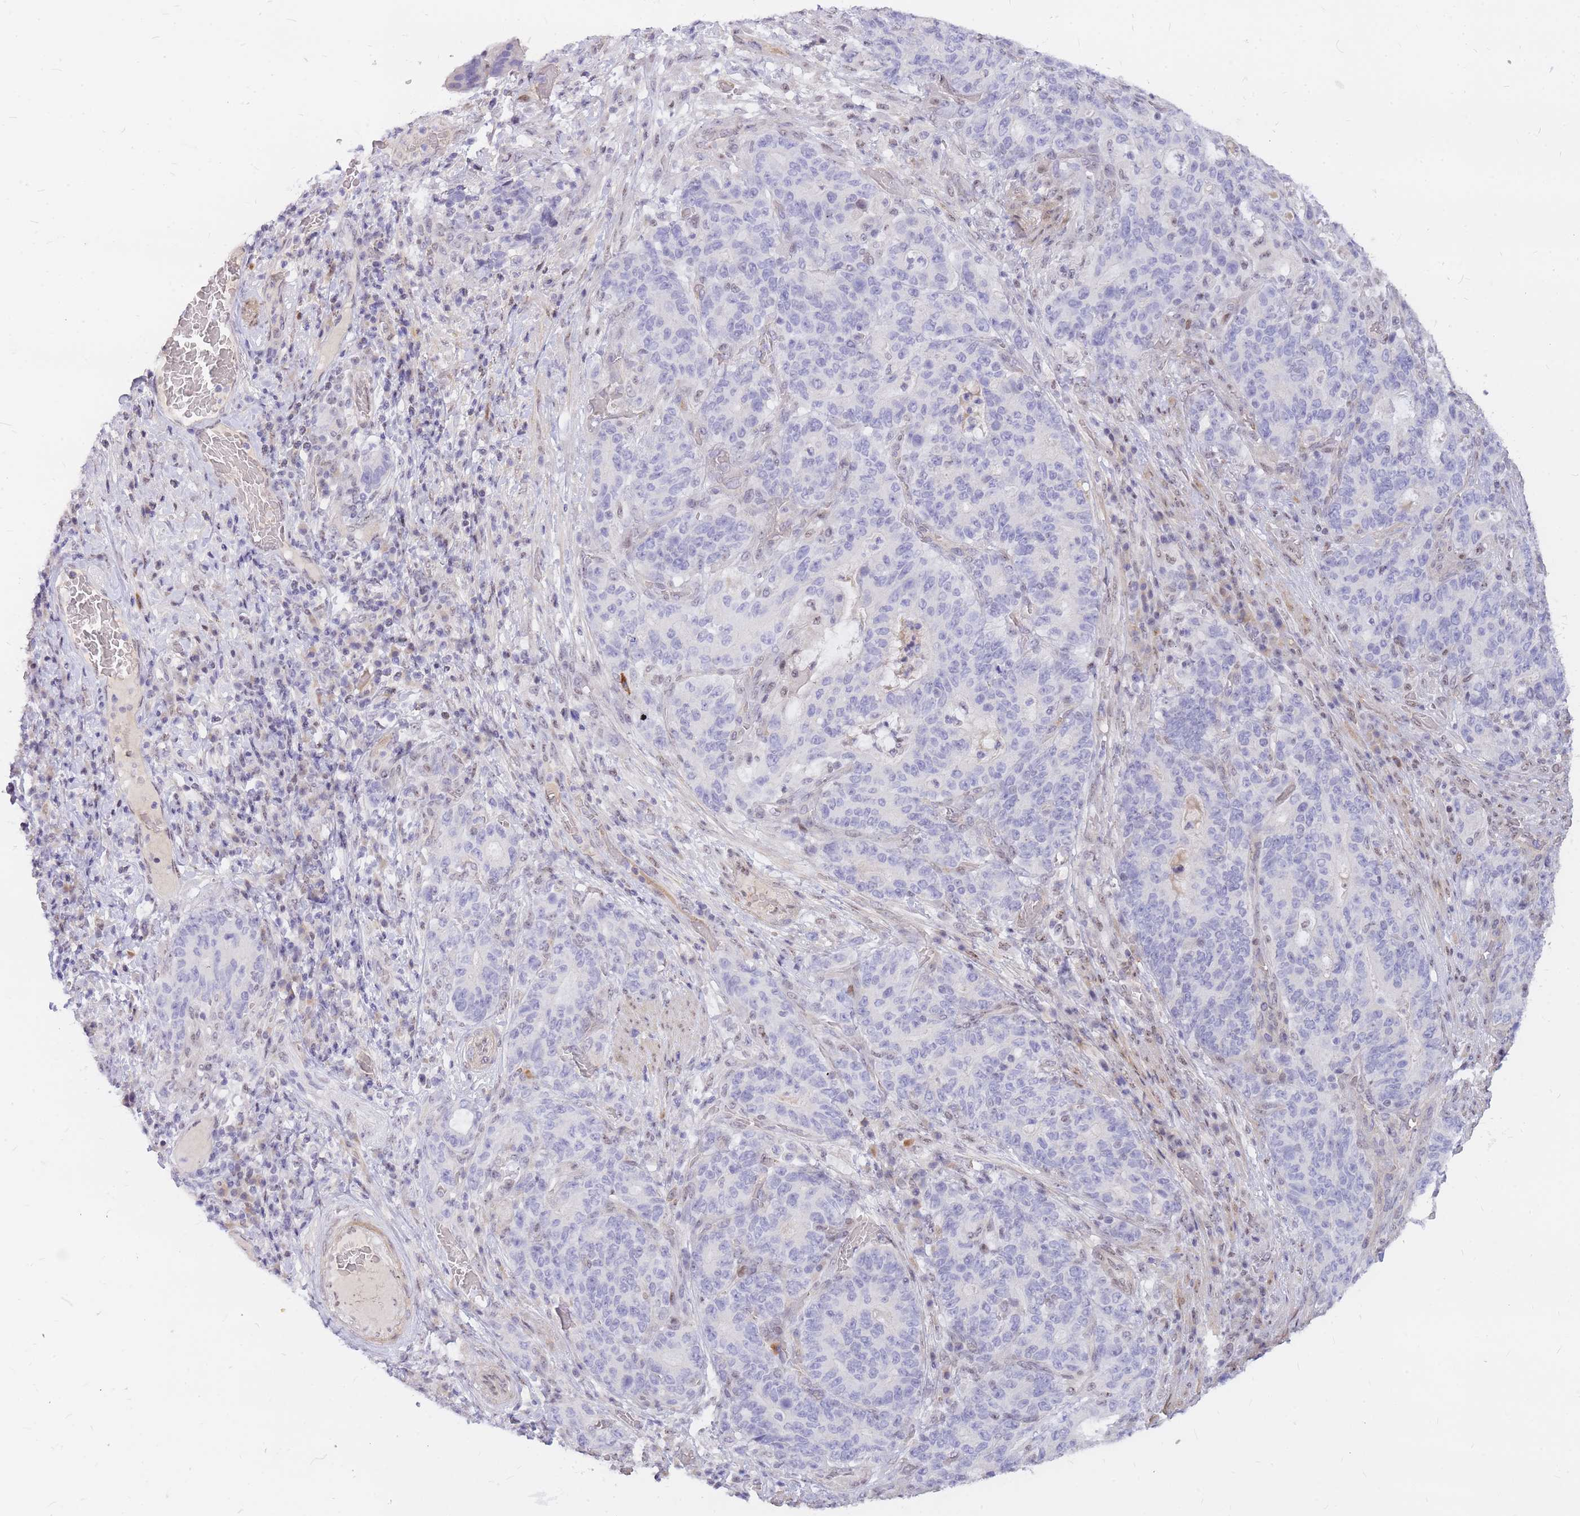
{"staining": {"intensity": "negative", "quantity": "none", "location": "none"}, "tissue": "stomach cancer", "cell_type": "Tumor cells", "image_type": "cancer", "snomed": [{"axis": "morphology", "description": "Normal tissue, NOS"}, {"axis": "morphology", "description": "Adenocarcinoma, NOS"}, {"axis": "topography", "description": "Stomach"}], "caption": "Tumor cells show no significant positivity in stomach cancer (adenocarcinoma).", "gene": "TLE2", "patient": {"sex": "female", "age": 64}}